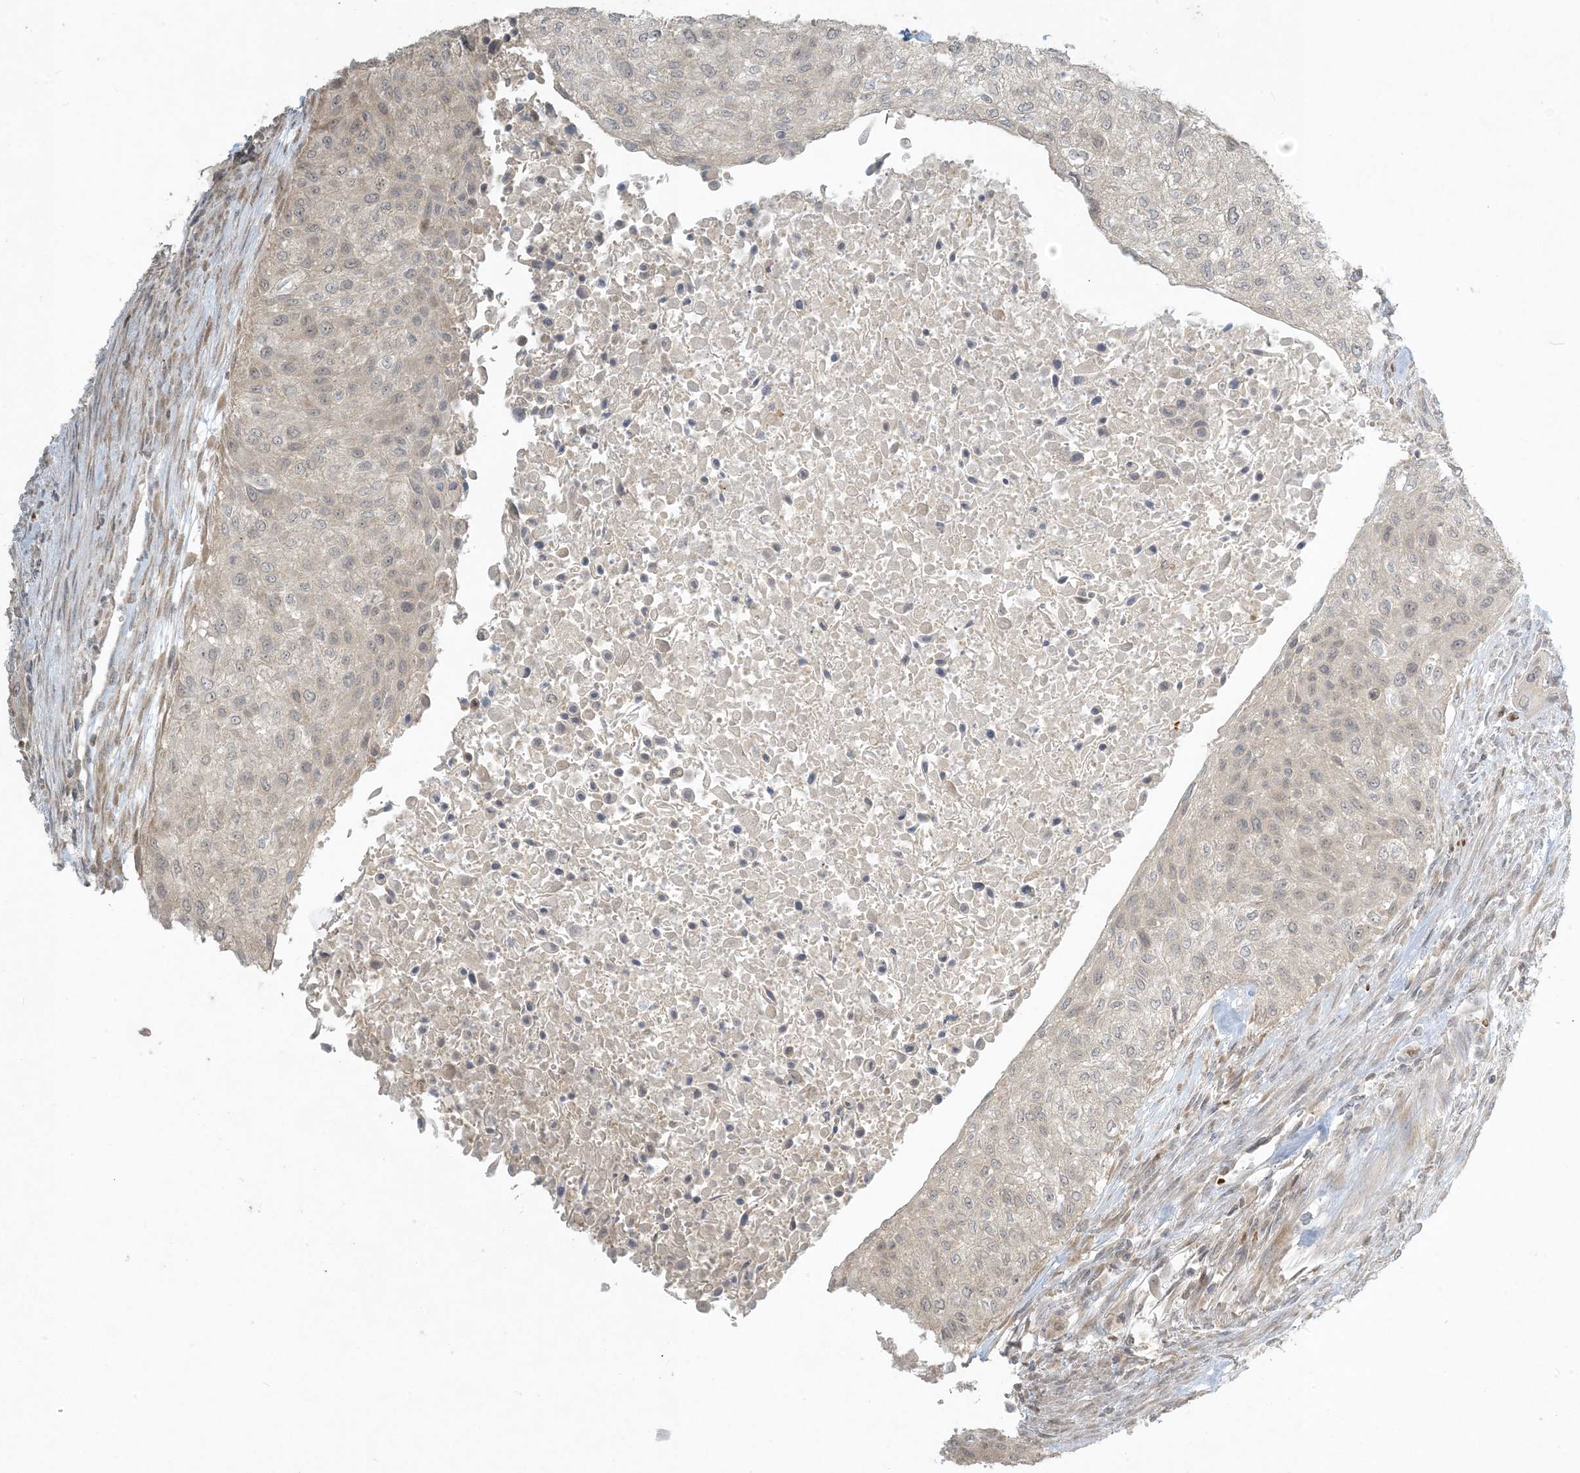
{"staining": {"intensity": "weak", "quantity": "25%-75%", "location": "cytoplasmic/membranous"}, "tissue": "urothelial cancer", "cell_type": "Tumor cells", "image_type": "cancer", "snomed": [{"axis": "morphology", "description": "Urothelial carcinoma, High grade"}, {"axis": "topography", "description": "Urinary bladder"}], "caption": "Tumor cells show low levels of weak cytoplasmic/membranous positivity in about 25%-75% of cells in human high-grade urothelial carcinoma.", "gene": "CTDNEP1", "patient": {"sex": "male", "age": 35}}